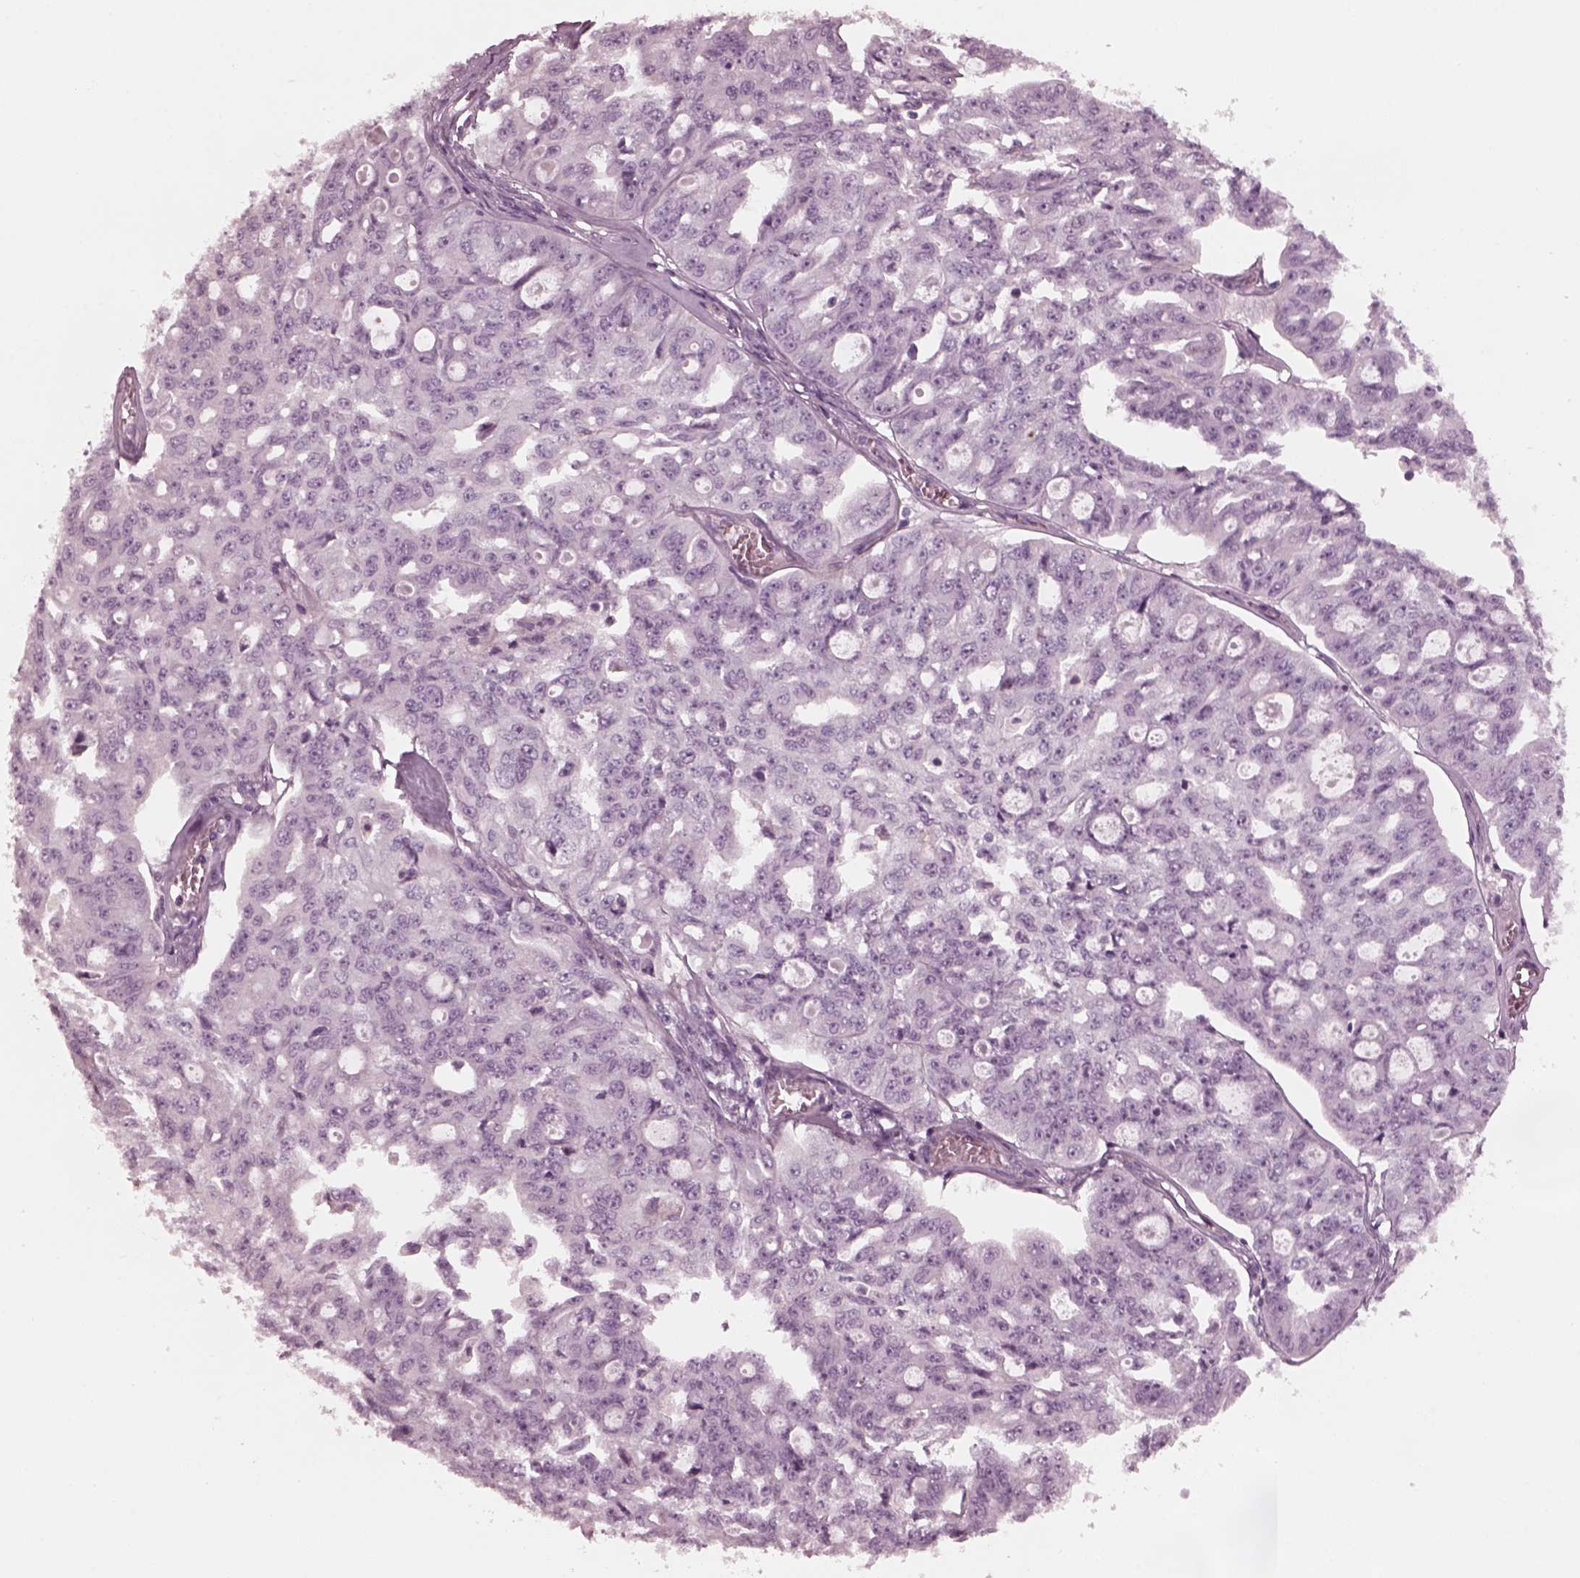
{"staining": {"intensity": "negative", "quantity": "none", "location": "none"}, "tissue": "ovarian cancer", "cell_type": "Tumor cells", "image_type": "cancer", "snomed": [{"axis": "morphology", "description": "Carcinoma, endometroid"}, {"axis": "topography", "description": "Ovary"}], "caption": "There is no significant expression in tumor cells of ovarian cancer.", "gene": "KIF6", "patient": {"sex": "female", "age": 65}}